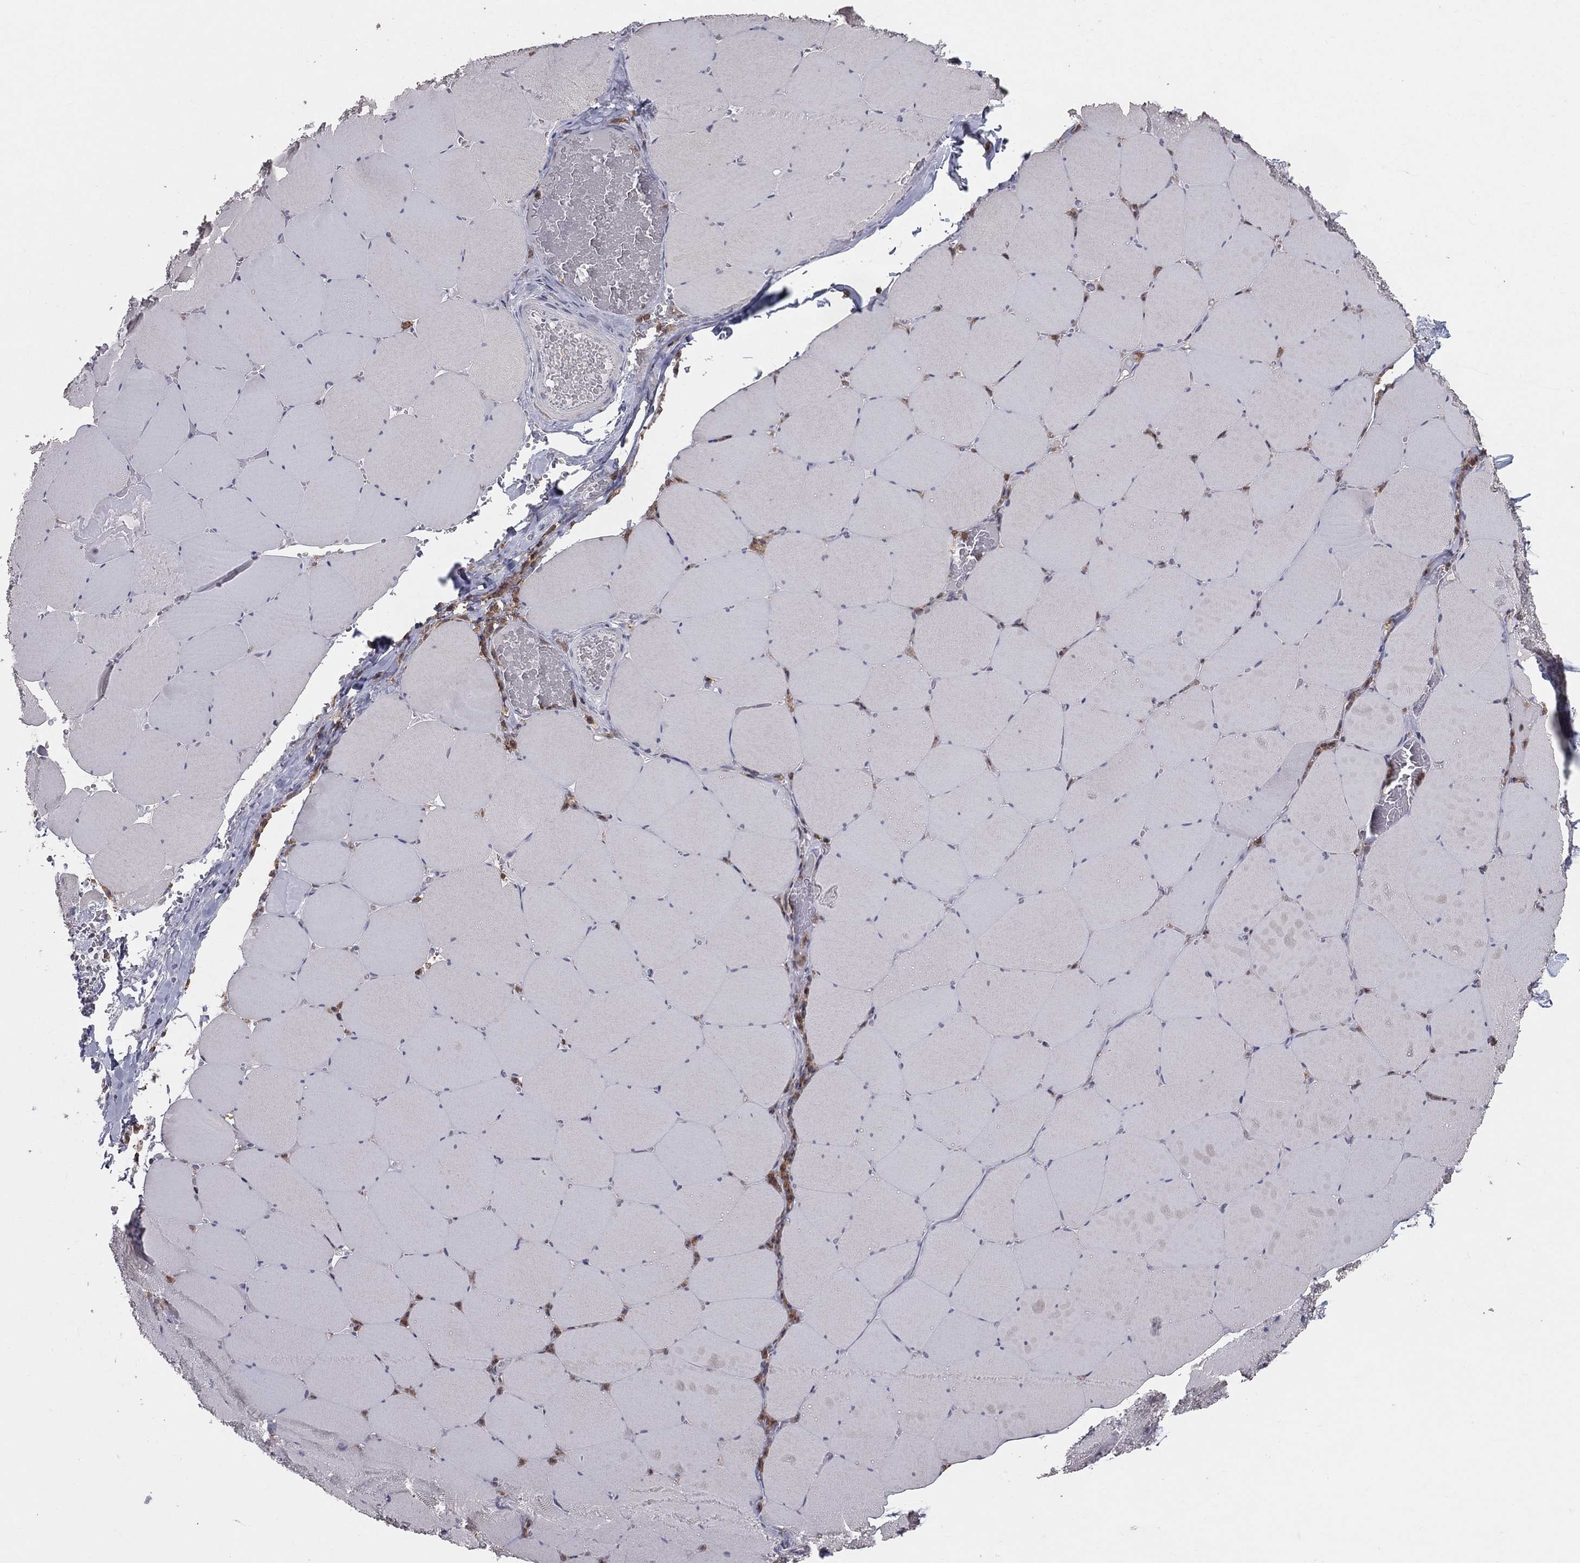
{"staining": {"intensity": "negative", "quantity": "none", "location": "none"}, "tissue": "skeletal muscle", "cell_type": "Myocytes", "image_type": "normal", "snomed": [{"axis": "morphology", "description": "Normal tissue, NOS"}, {"axis": "morphology", "description": "Malignant melanoma, Metastatic site"}, {"axis": "topography", "description": "Skeletal muscle"}], "caption": "This is a photomicrograph of immunohistochemistry (IHC) staining of normal skeletal muscle, which shows no staining in myocytes.", "gene": "PSTPIP1", "patient": {"sex": "male", "age": 50}}